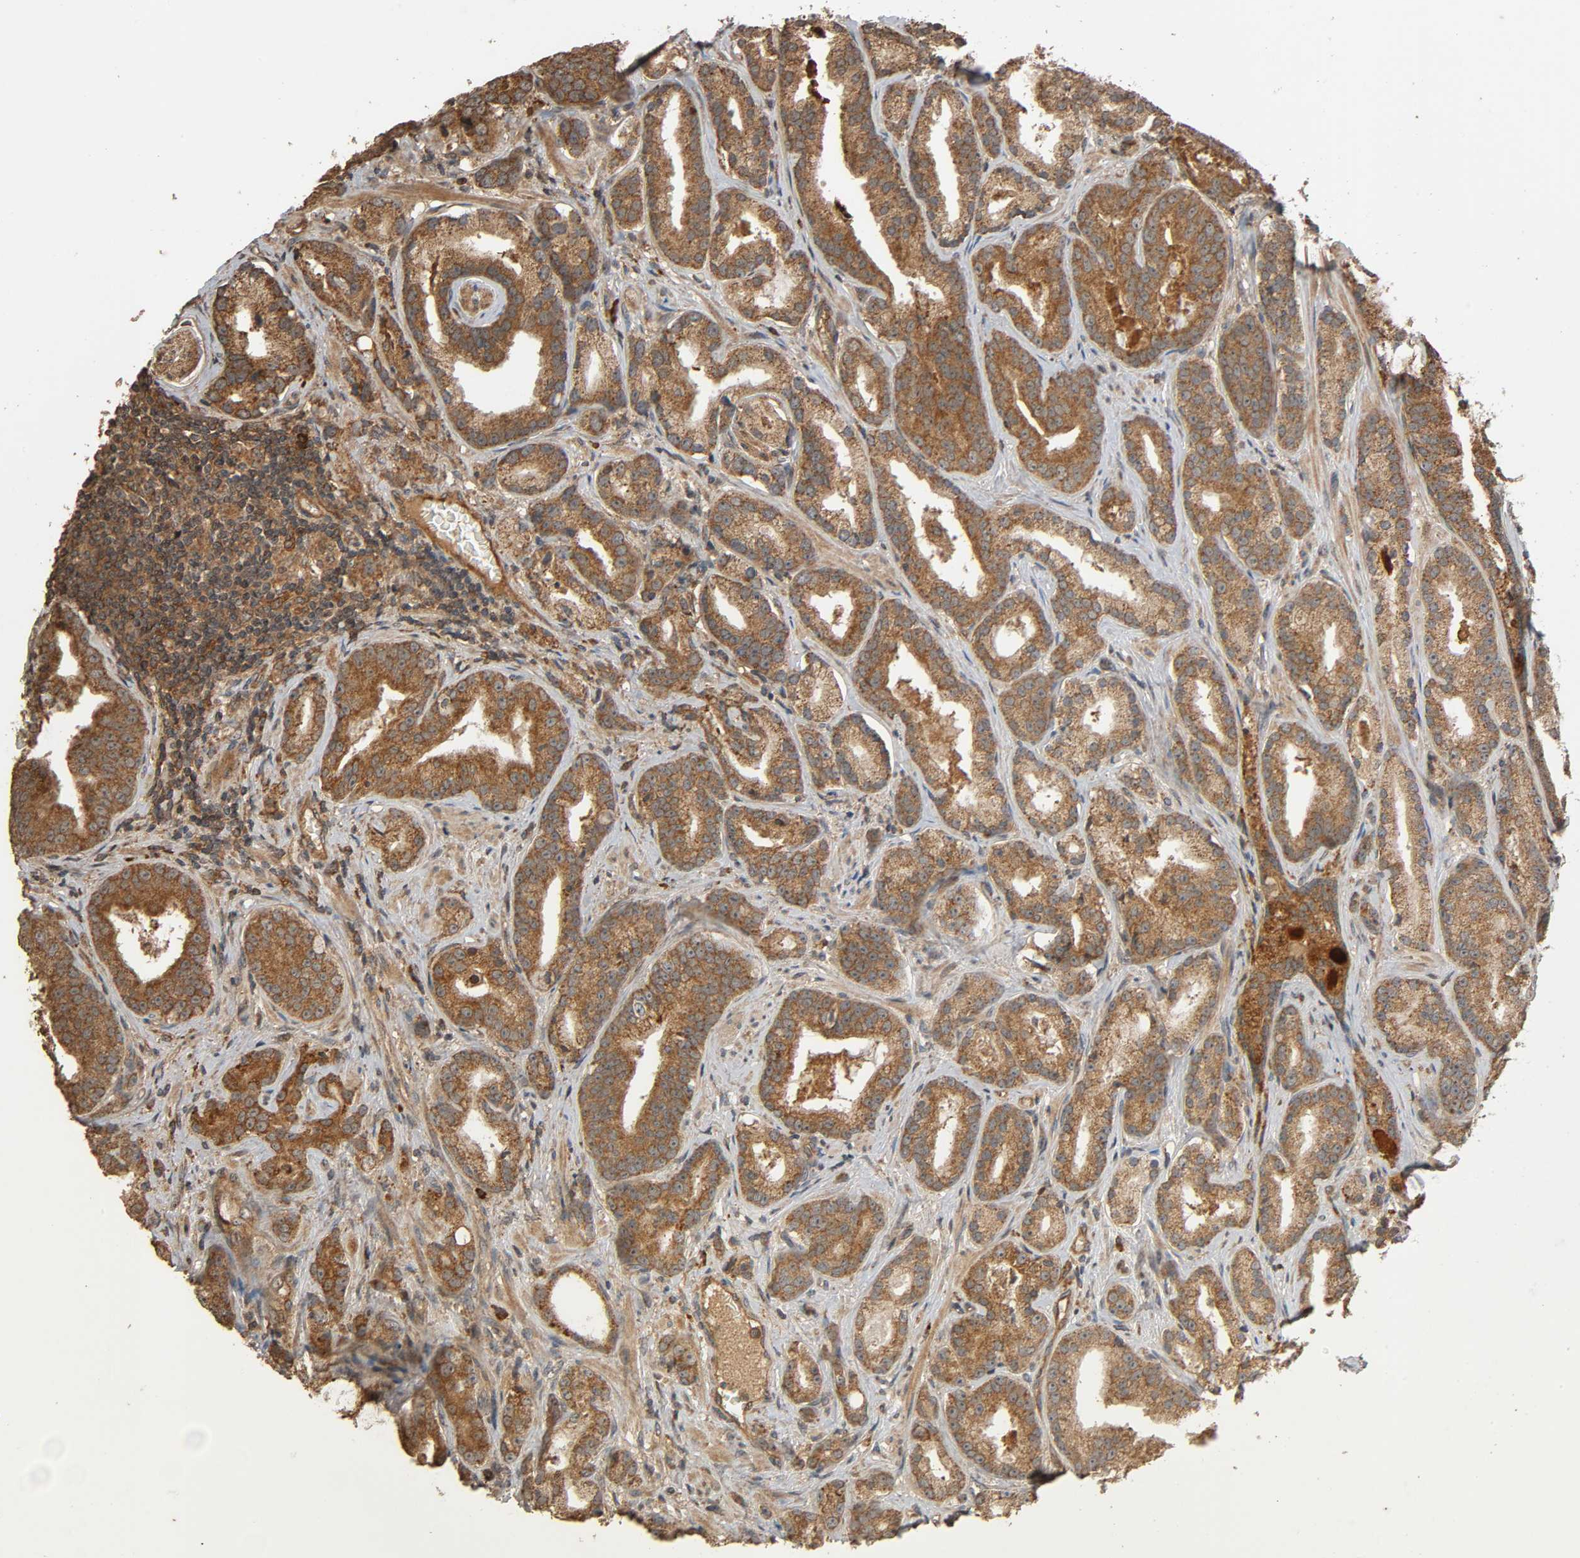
{"staining": {"intensity": "moderate", "quantity": ">75%", "location": "cytoplasmic/membranous"}, "tissue": "prostate cancer", "cell_type": "Tumor cells", "image_type": "cancer", "snomed": [{"axis": "morphology", "description": "Adenocarcinoma, Low grade"}, {"axis": "topography", "description": "Prostate"}], "caption": "Human prostate cancer (low-grade adenocarcinoma) stained for a protein (brown) shows moderate cytoplasmic/membranous positive positivity in approximately >75% of tumor cells.", "gene": "MAP3K8", "patient": {"sex": "male", "age": 63}}